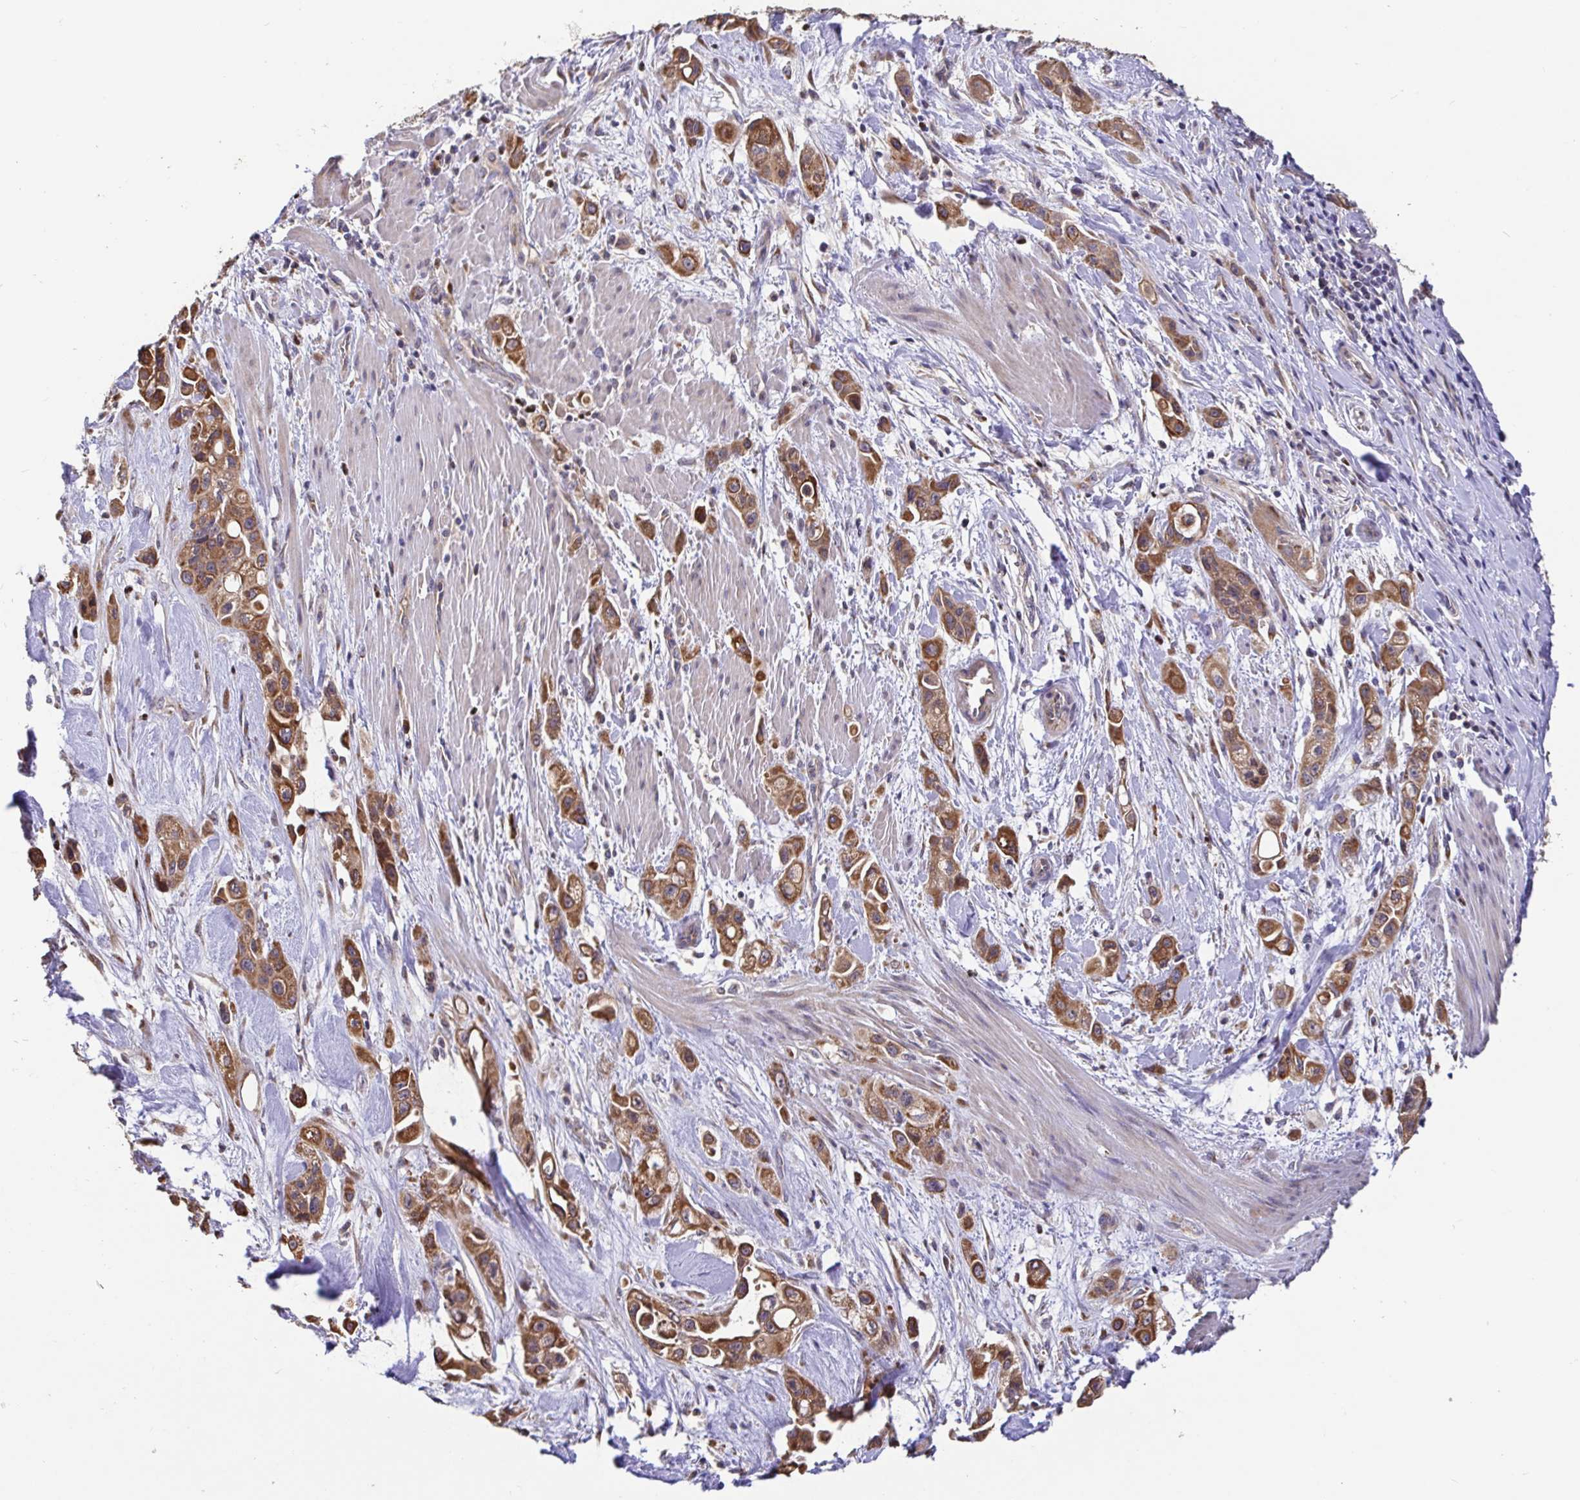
{"staining": {"intensity": "moderate", "quantity": ">75%", "location": "cytoplasmic/membranous"}, "tissue": "pancreatic cancer", "cell_type": "Tumor cells", "image_type": "cancer", "snomed": [{"axis": "morphology", "description": "Adenocarcinoma, NOS"}, {"axis": "topography", "description": "Pancreas"}], "caption": "IHC of adenocarcinoma (pancreatic) demonstrates medium levels of moderate cytoplasmic/membranous positivity in approximately >75% of tumor cells. The staining was performed using DAB (3,3'-diaminobenzidine), with brown indicating positive protein expression. Nuclei are stained blue with hematoxylin.", "gene": "ELP1", "patient": {"sex": "female", "age": 66}}